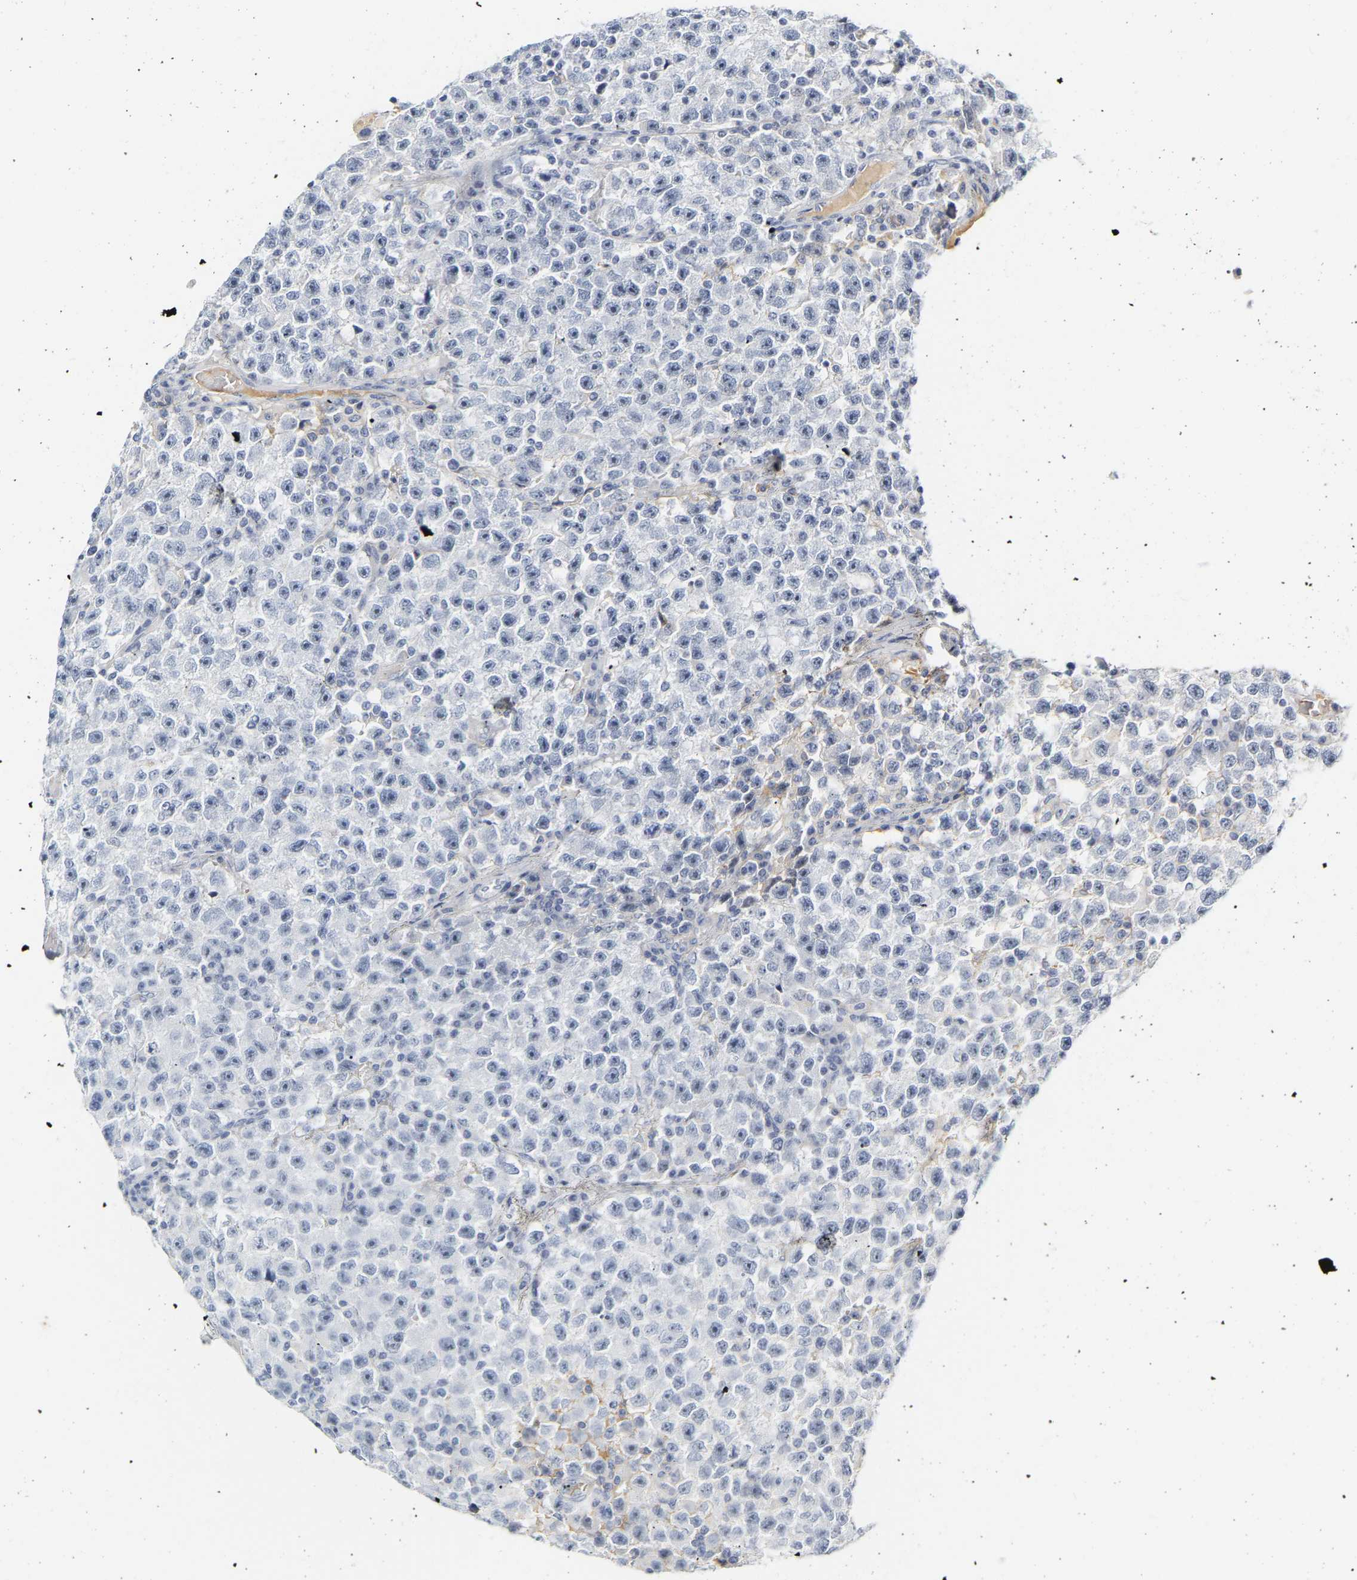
{"staining": {"intensity": "negative", "quantity": "none", "location": "none"}, "tissue": "testis cancer", "cell_type": "Tumor cells", "image_type": "cancer", "snomed": [{"axis": "morphology", "description": "Seminoma, NOS"}, {"axis": "topography", "description": "Testis"}], "caption": "Photomicrograph shows no significant protein expression in tumor cells of testis seminoma.", "gene": "GNAS", "patient": {"sex": "male", "age": 22}}